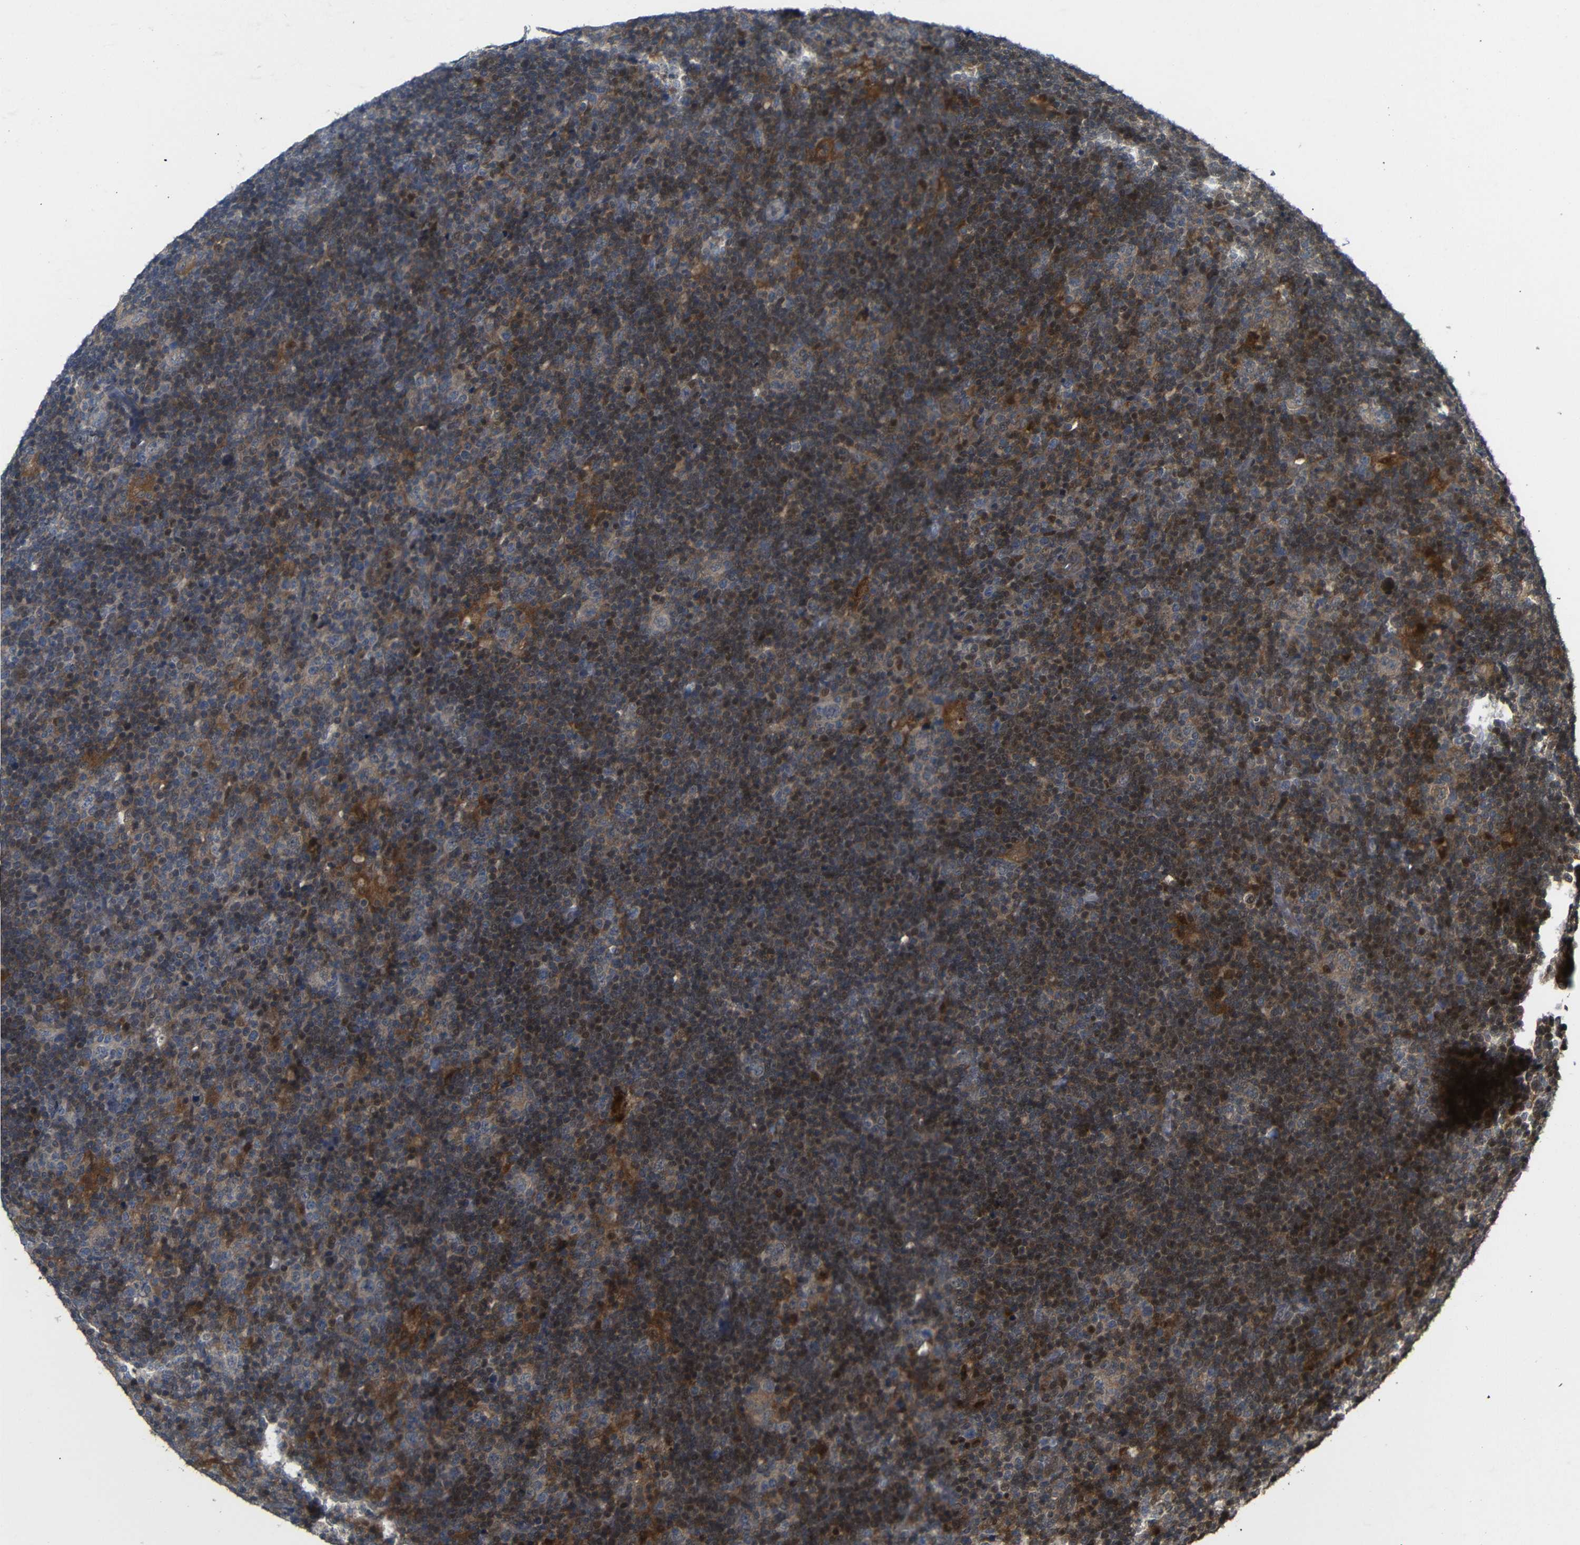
{"staining": {"intensity": "negative", "quantity": "none", "location": "none"}, "tissue": "lymphoma", "cell_type": "Tumor cells", "image_type": "cancer", "snomed": [{"axis": "morphology", "description": "Hodgkin's disease, NOS"}, {"axis": "topography", "description": "Lymph node"}], "caption": "Immunohistochemical staining of human Hodgkin's disease exhibits no significant positivity in tumor cells.", "gene": "ATG12", "patient": {"sex": "female", "age": 57}}